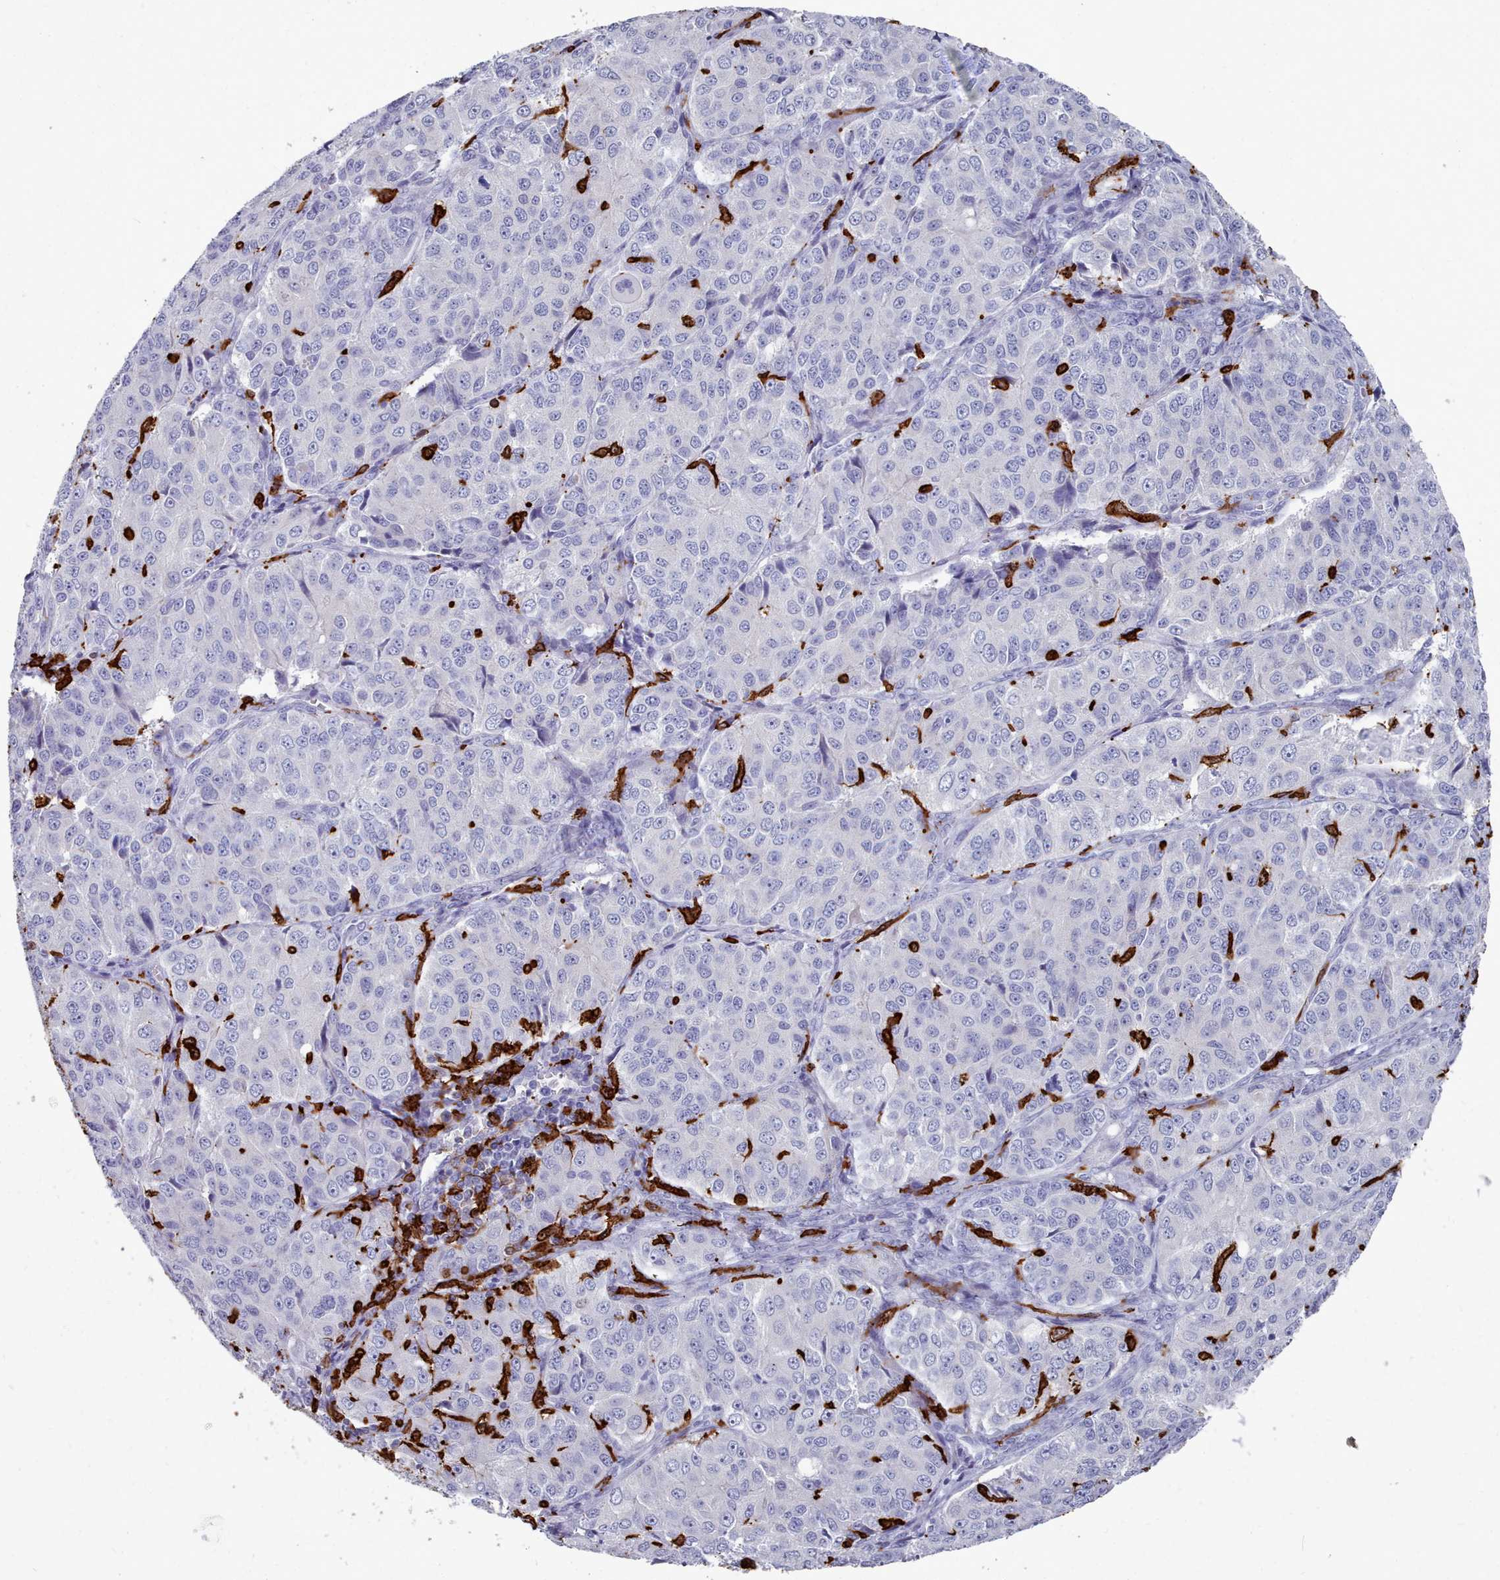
{"staining": {"intensity": "negative", "quantity": "none", "location": "none"}, "tissue": "ovarian cancer", "cell_type": "Tumor cells", "image_type": "cancer", "snomed": [{"axis": "morphology", "description": "Carcinoma, endometroid"}, {"axis": "topography", "description": "Ovary"}], "caption": "Tumor cells show no significant expression in ovarian cancer (endometroid carcinoma).", "gene": "AIF1", "patient": {"sex": "female", "age": 51}}